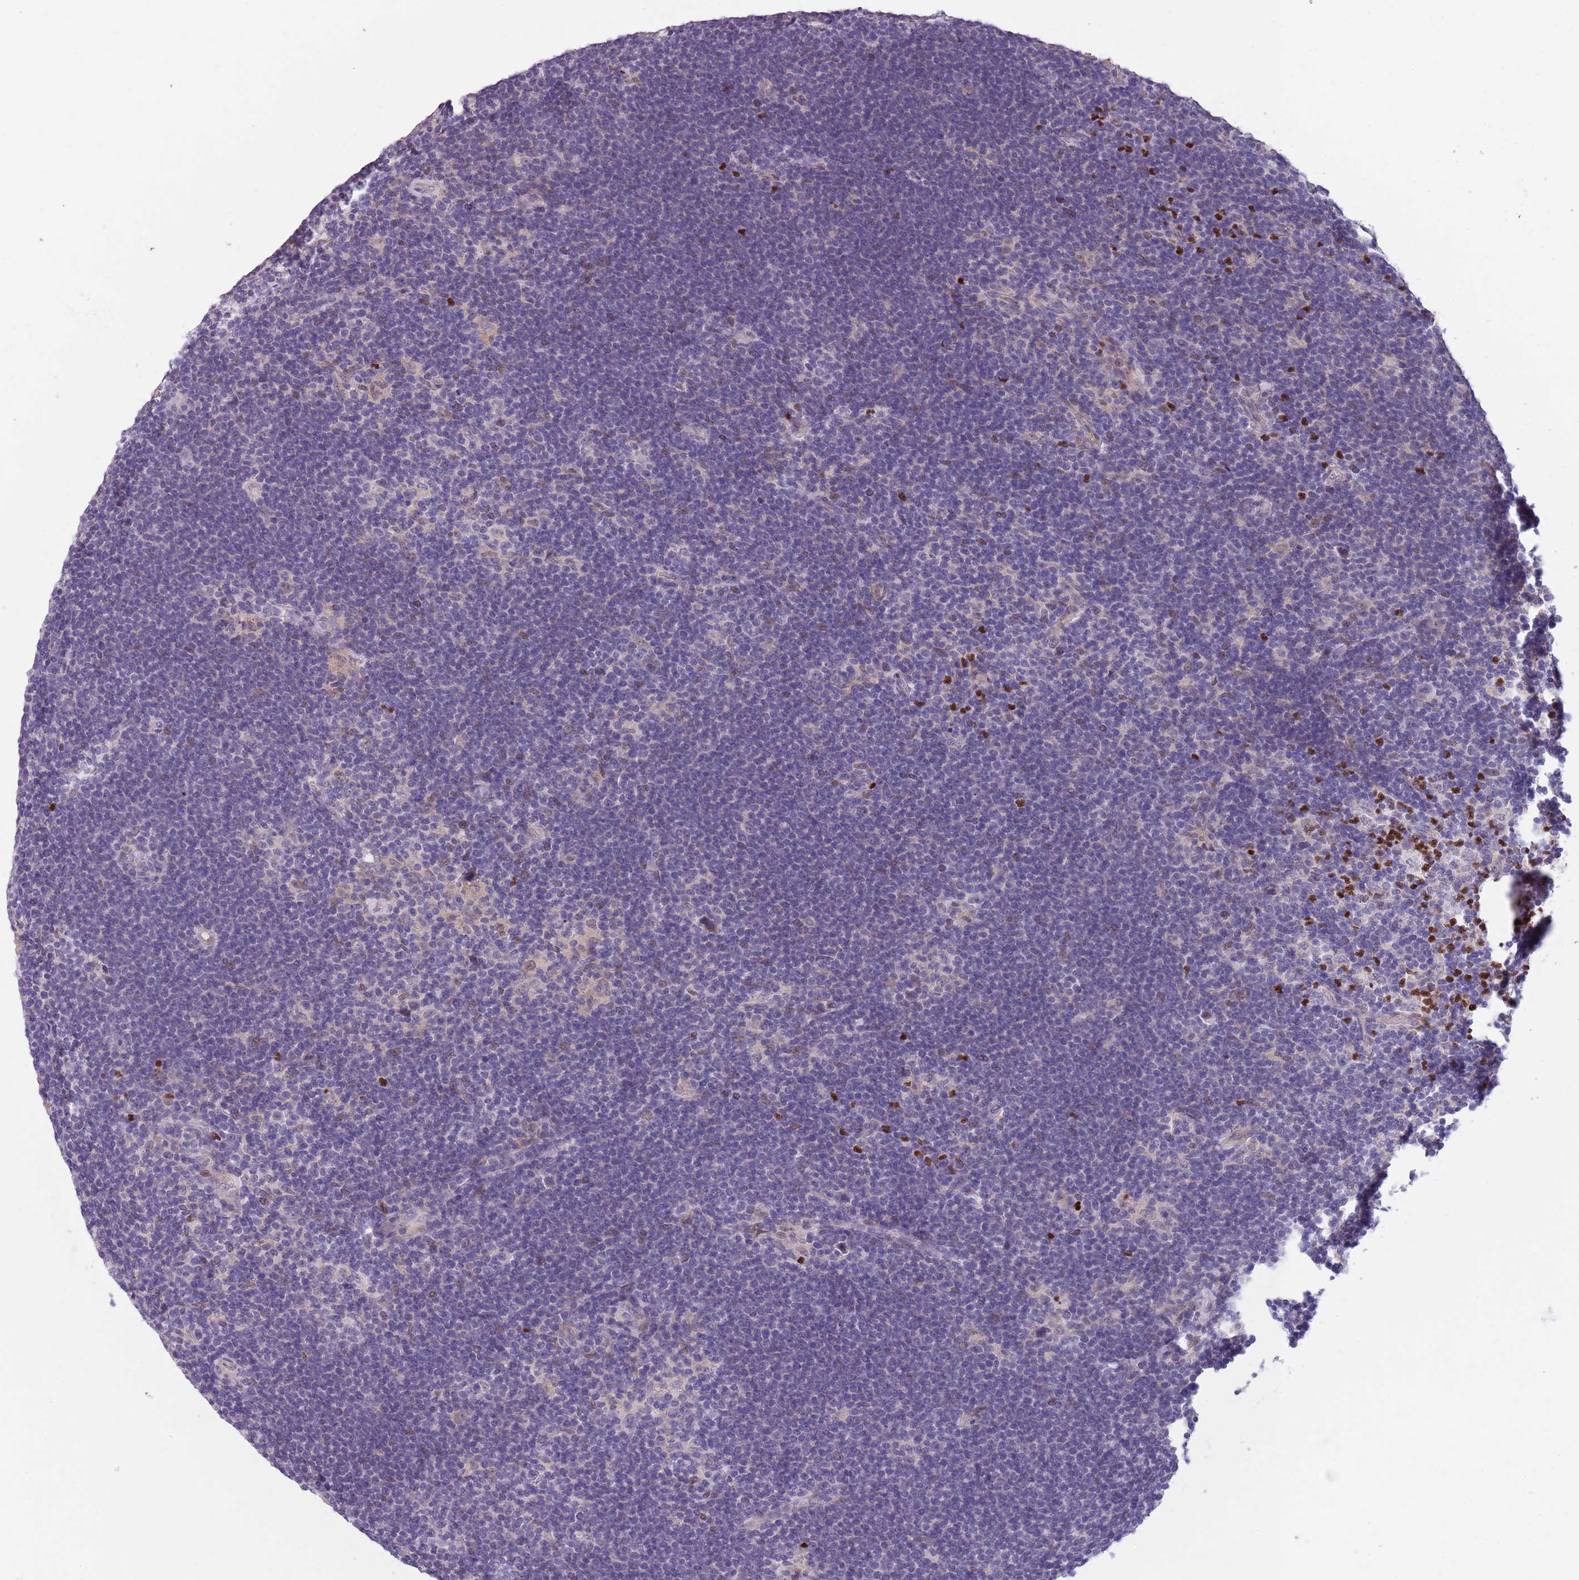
{"staining": {"intensity": "negative", "quantity": "none", "location": "none"}, "tissue": "lymphoma", "cell_type": "Tumor cells", "image_type": "cancer", "snomed": [{"axis": "morphology", "description": "Hodgkin's disease, NOS"}, {"axis": "topography", "description": "Lymph node"}], "caption": "Immunohistochemical staining of lymphoma displays no significant positivity in tumor cells.", "gene": "ADCY7", "patient": {"sex": "female", "age": 57}}